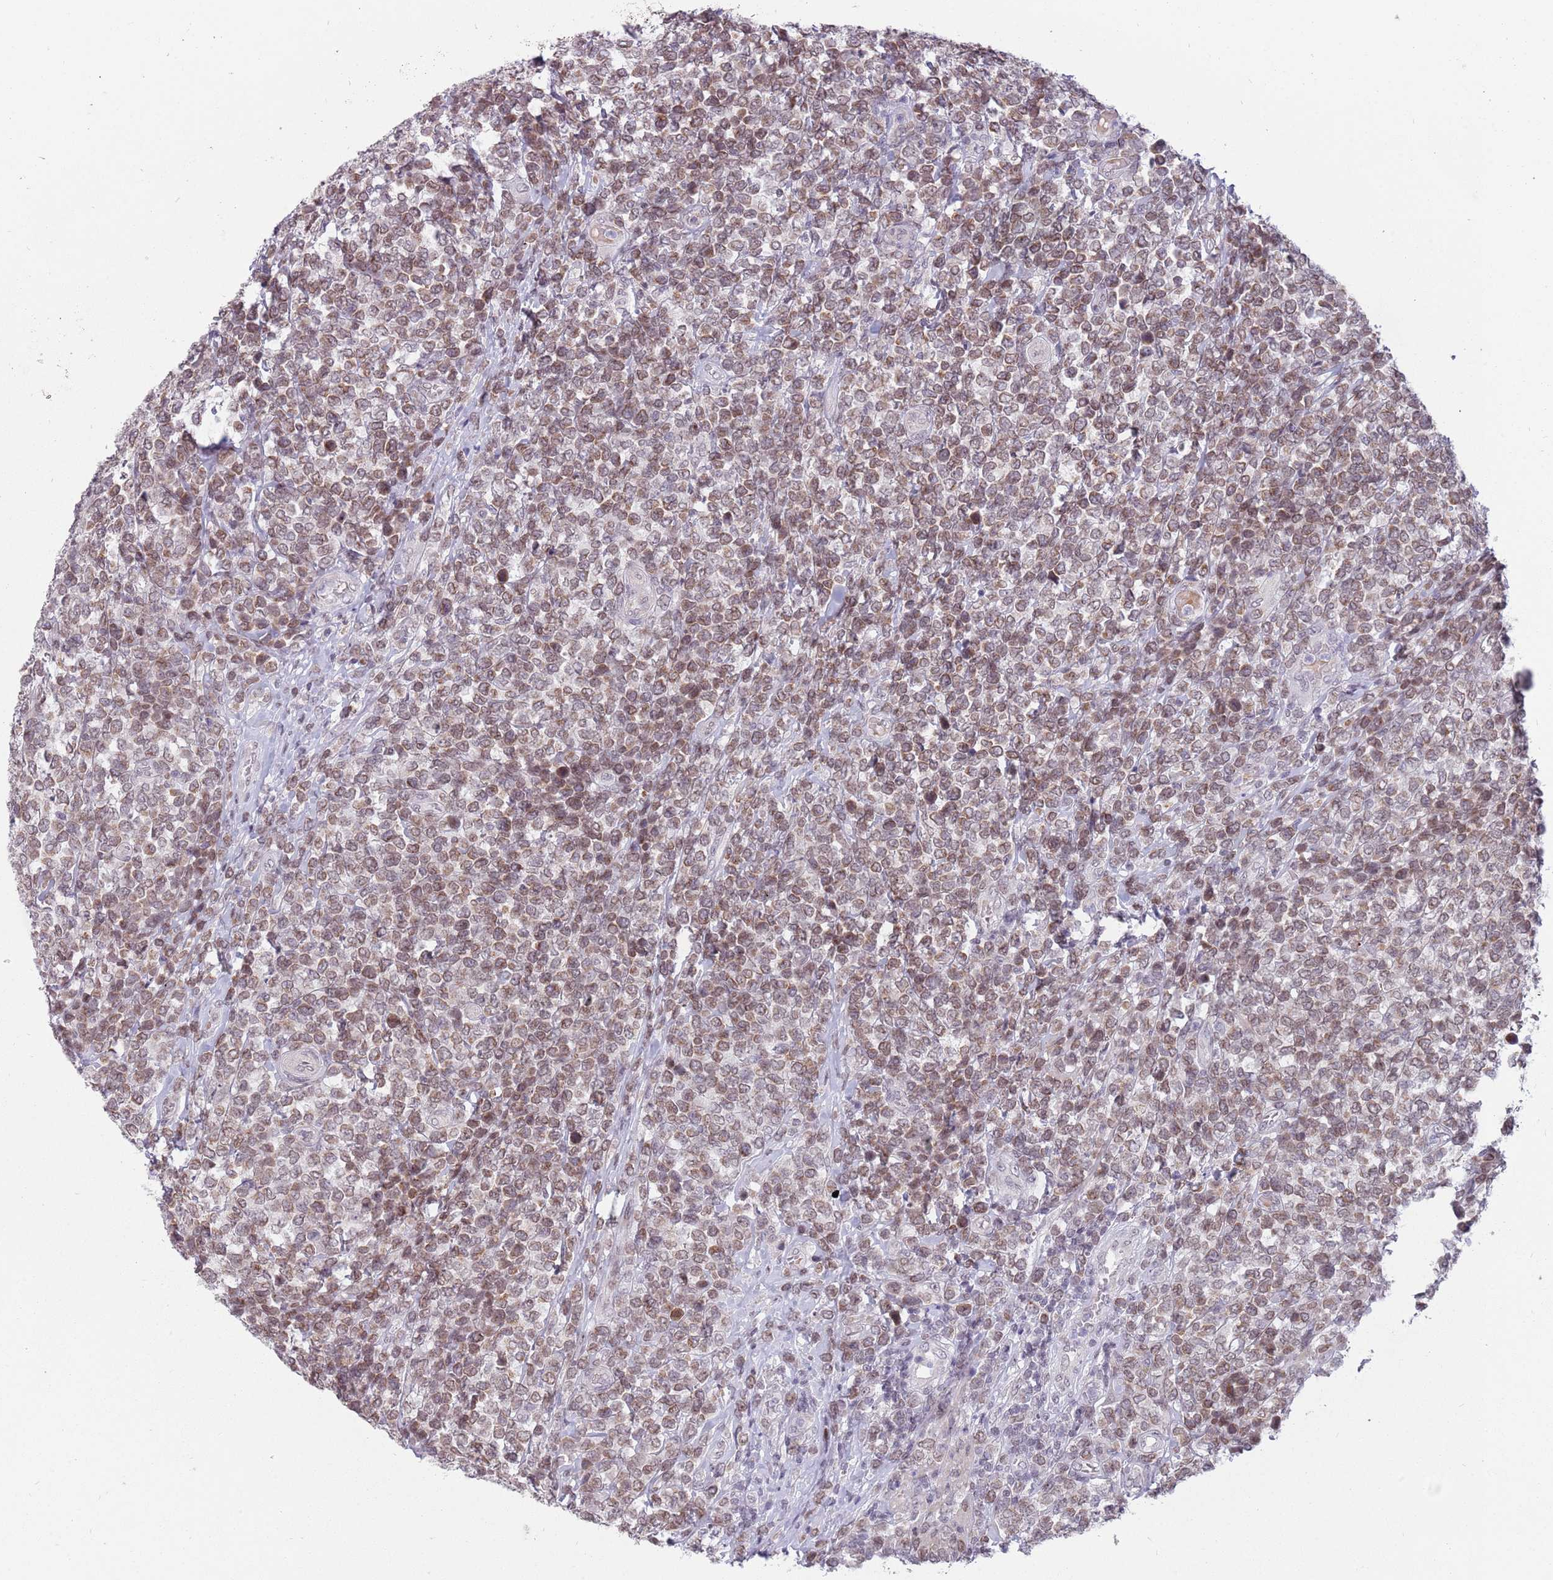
{"staining": {"intensity": "moderate", "quantity": ">75%", "location": "cytoplasmic/membranous,nuclear"}, "tissue": "lymphoma", "cell_type": "Tumor cells", "image_type": "cancer", "snomed": [{"axis": "morphology", "description": "Malignant lymphoma, non-Hodgkin's type, High grade"}, {"axis": "topography", "description": "Soft tissue"}], "caption": "Immunohistochemistry (IHC) (DAB) staining of human lymphoma shows moderate cytoplasmic/membranous and nuclear protein expression in about >75% of tumor cells.", "gene": "ZNF574", "patient": {"sex": "female", "age": 56}}